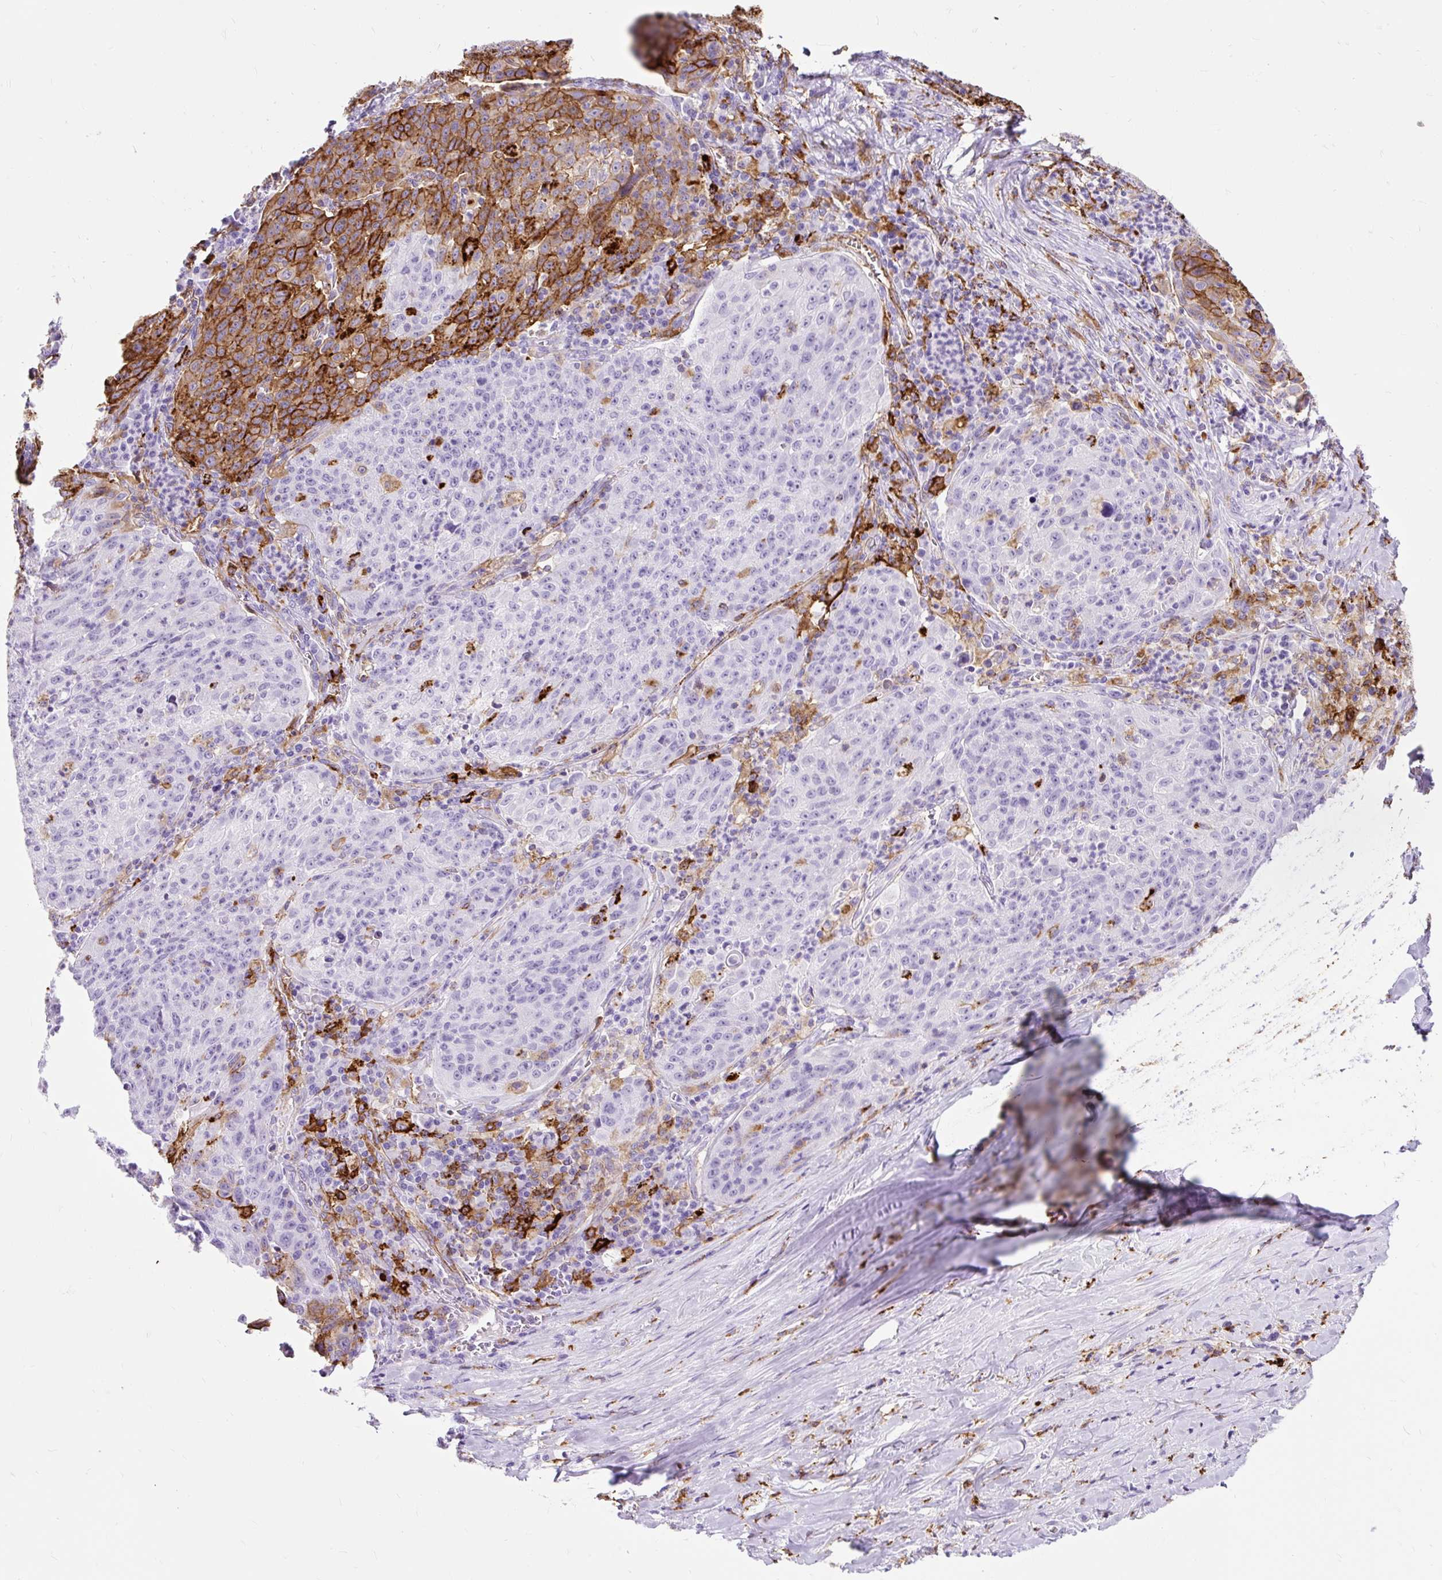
{"staining": {"intensity": "moderate", "quantity": "25%-75%", "location": "cytoplasmic/membranous"}, "tissue": "lung cancer", "cell_type": "Tumor cells", "image_type": "cancer", "snomed": [{"axis": "morphology", "description": "Squamous cell carcinoma, NOS"}, {"axis": "morphology", "description": "Squamous cell carcinoma, metastatic, NOS"}, {"axis": "topography", "description": "Bronchus"}, {"axis": "topography", "description": "Lung"}], "caption": "The histopathology image displays a brown stain indicating the presence of a protein in the cytoplasmic/membranous of tumor cells in lung cancer.", "gene": "HLA-DRA", "patient": {"sex": "male", "age": 62}}